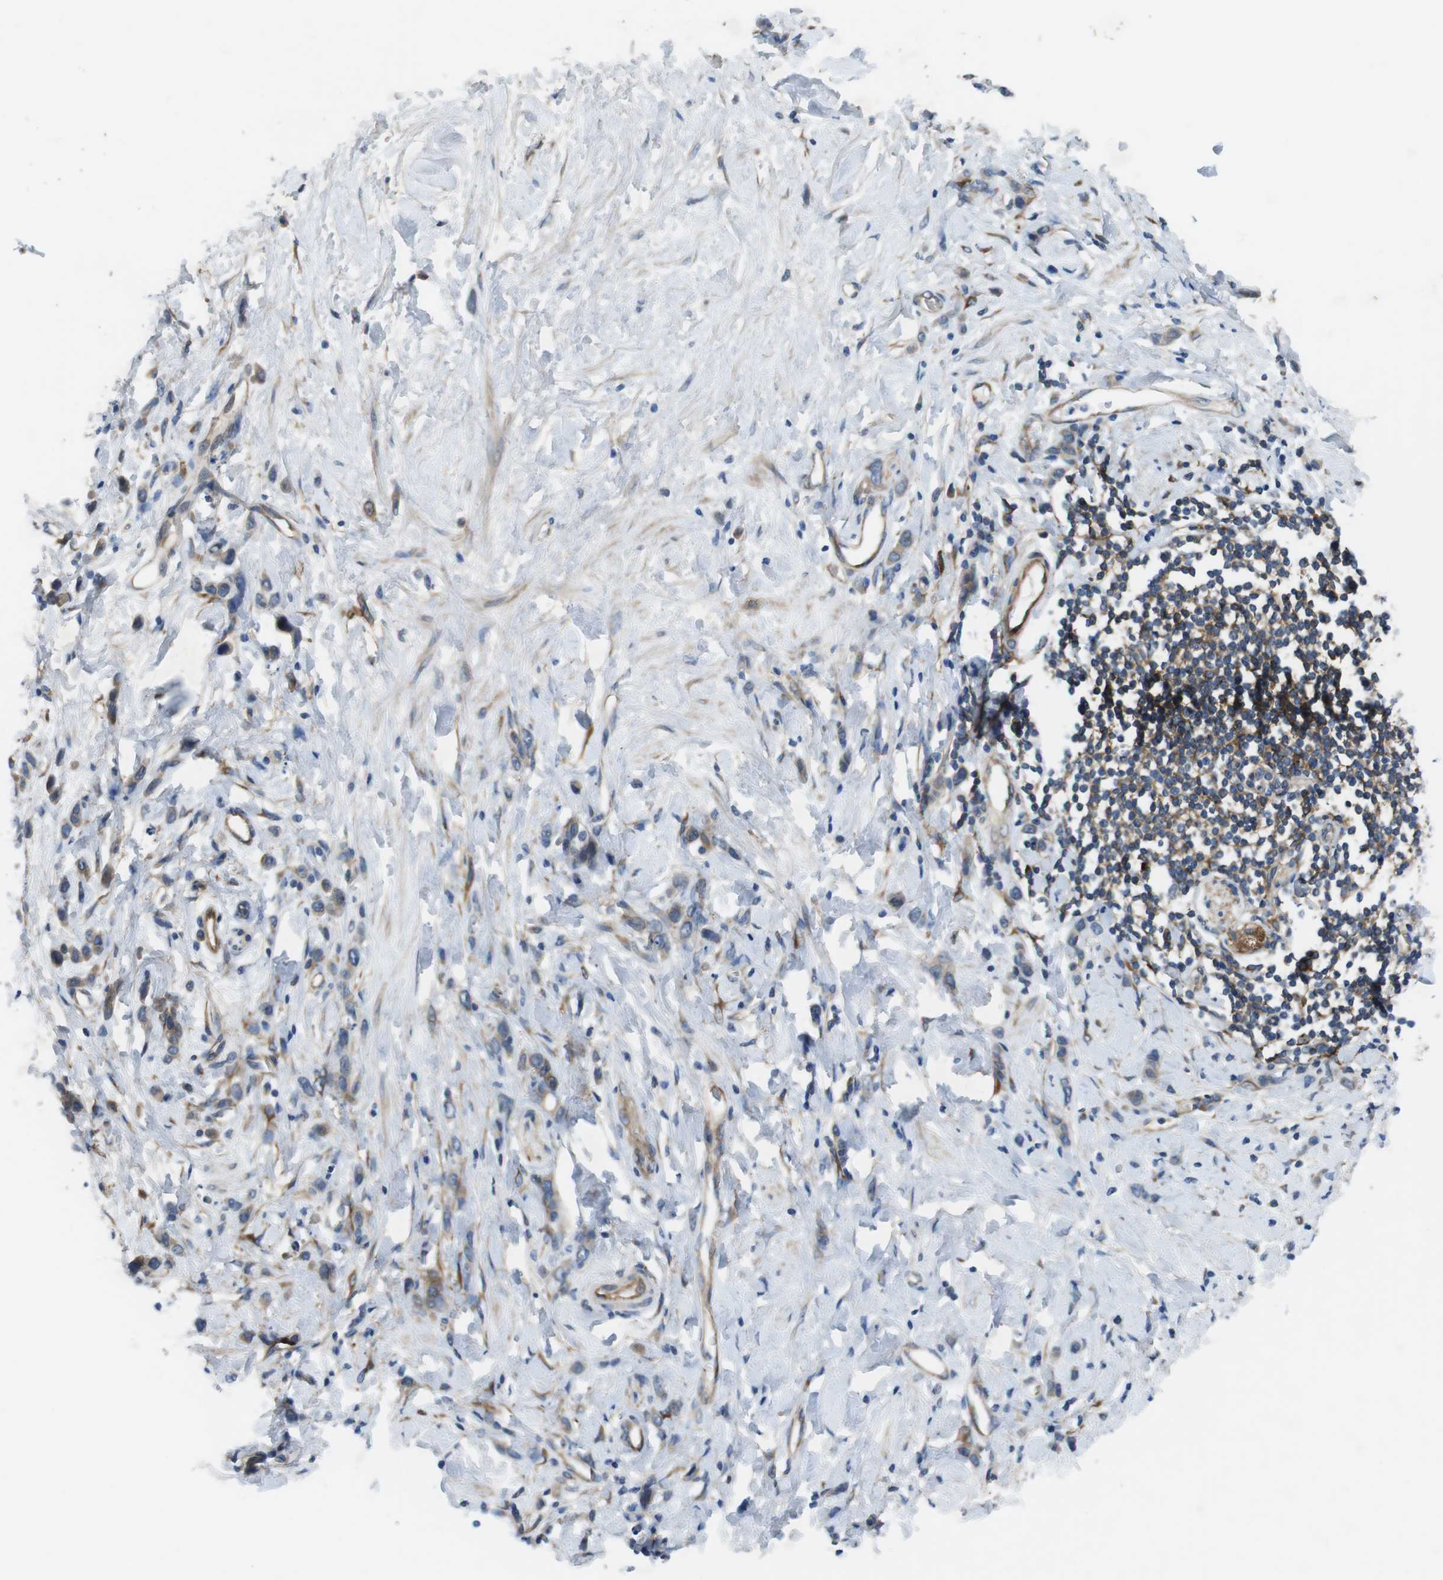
{"staining": {"intensity": "weak", "quantity": "25%-75%", "location": "cytoplasmic/membranous"}, "tissue": "stomach cancer", "cell_type": "Tumor cells", "image_type": "cancer", "snomed": [{"axis": "morphology", "description": "Normal tissue, NOS"}, {"axis": "morphology", "description": "Adenocarcinoma, NOS"}, {"axis": "topography", "description": "Stomach"}], "caption": "A micrograph of human stomach adenocarcinoma stained for a protein exhibits weak cytoplasmic/membranous brown staining in tumor cells.", "gene": "DCLK1", "patient": {"sex": "male", "age": 82}}